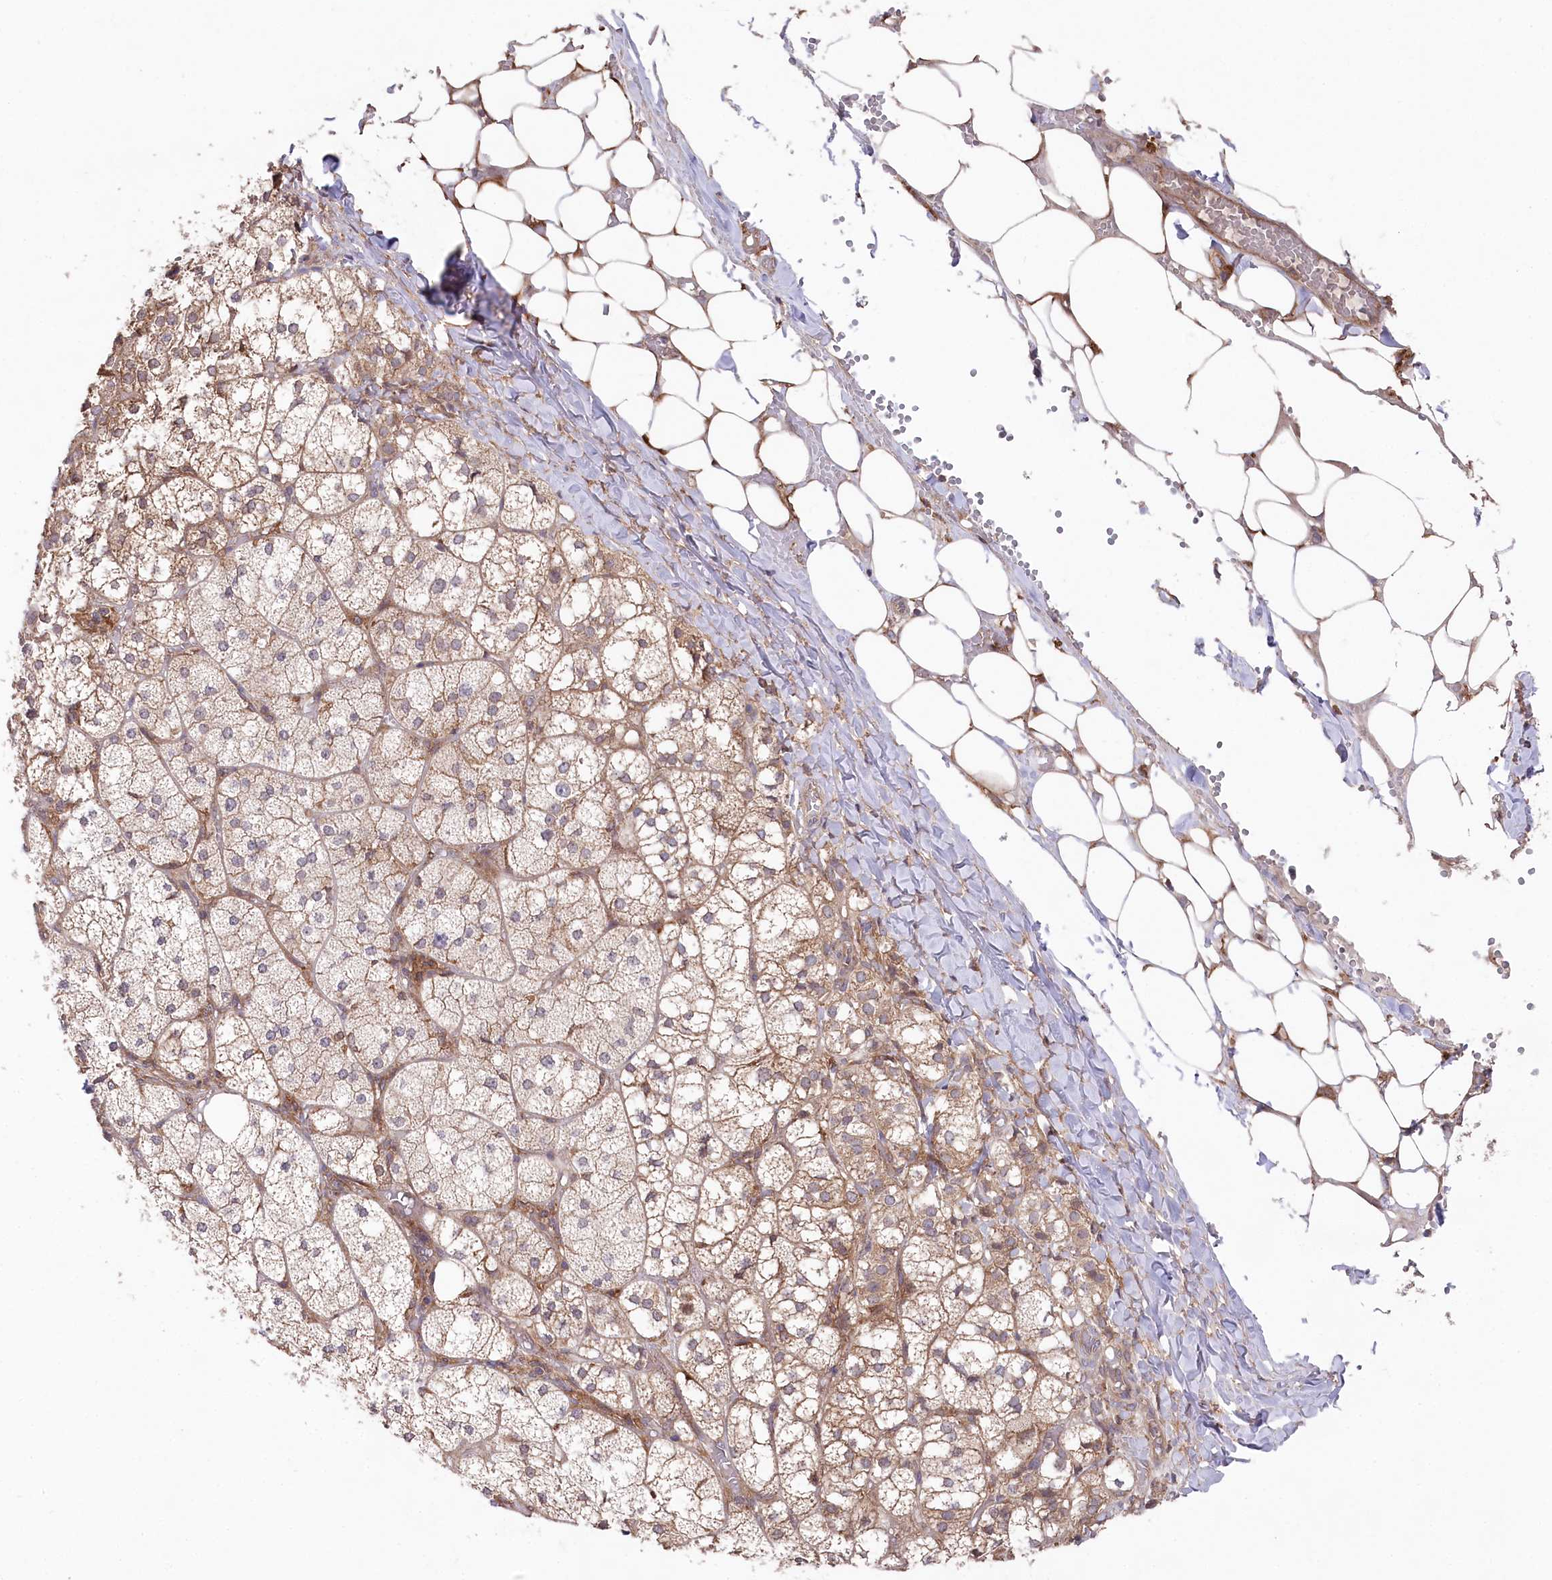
{"staining": {"intensity": "moderate", "quantity": "25%-75%", "location": "cytoplasmic/membranous"}, "tissue": "adrenal gland", "cell_type": "Glandular cells", "image_type": "normal", "snomed": [{"axis": "morphology", "description": "Normal tissue, NOS"}, {"axis": "topography", "description": "Adrenal gland"}], "caption": "Immunohistochemical staining of normal human adrenal gland exhibits 25%-75% levels of moderate cytoplasmic/membranous protein positivity in about 25%-75% of glandular cells. (DAB IHC, brown staining for protein, blue staining for nuclei).", "gene": "PPP1R21", "patient": {"sex": "female", "age": 61}}